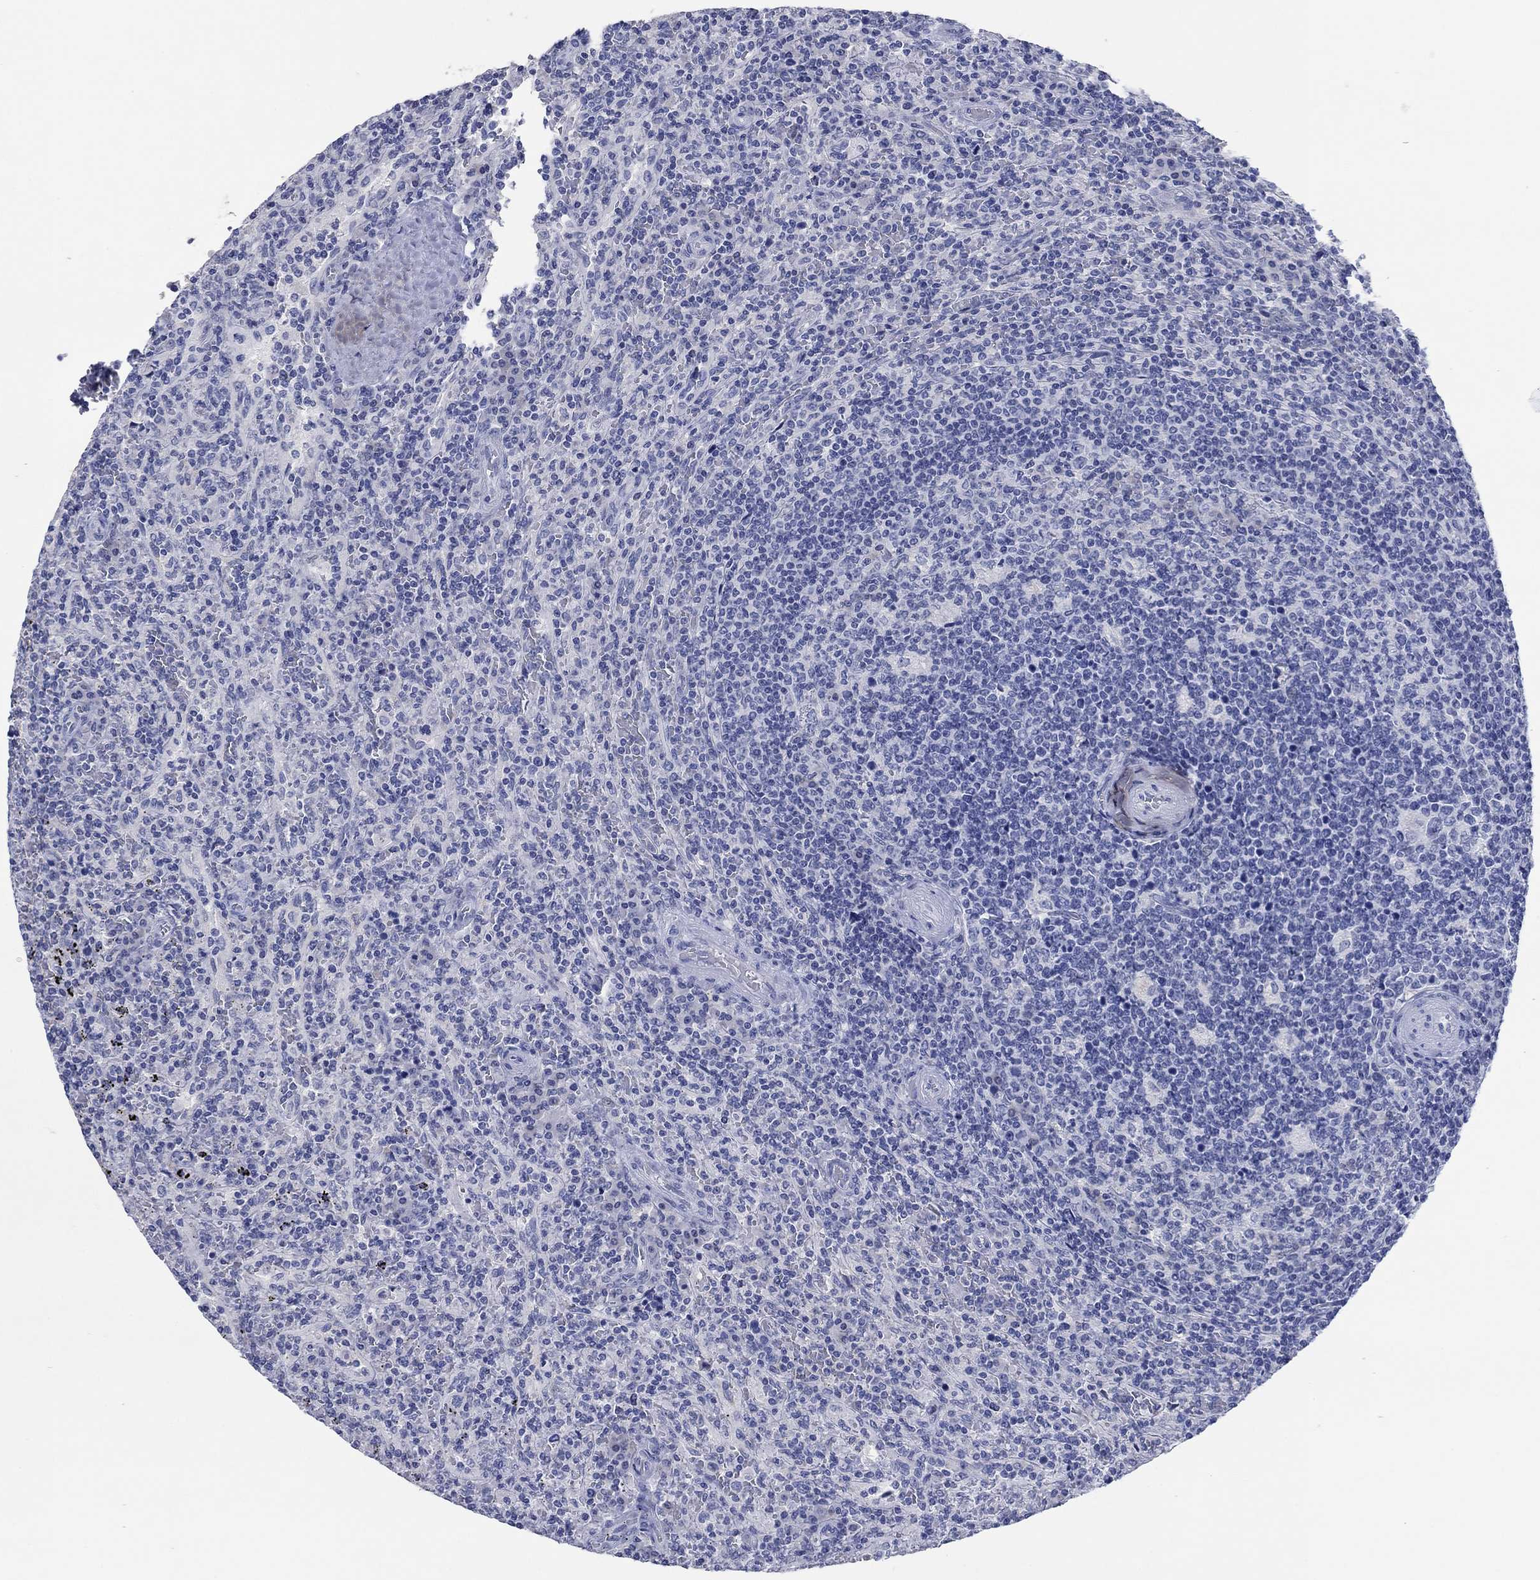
{"staining": {"intensity": "negative", "quantity": "none", "location": "none"}, "tissue": "lymphoma", "cell_type": "Tumor cells", "image_type": "cancer", "snomed": [{"axis": "morphology", "description": "Malignant lymphoma, non-Hodgkin's type, Low grade"}, {"axis": "topography", "description": "Spleen"}], "caption": "DAB immunohistochemical staining of lymphoma exhibits no significant expression in tumor cells.", "gene": "POU5F1", "patient": {"sex": "male", "age": 62}}